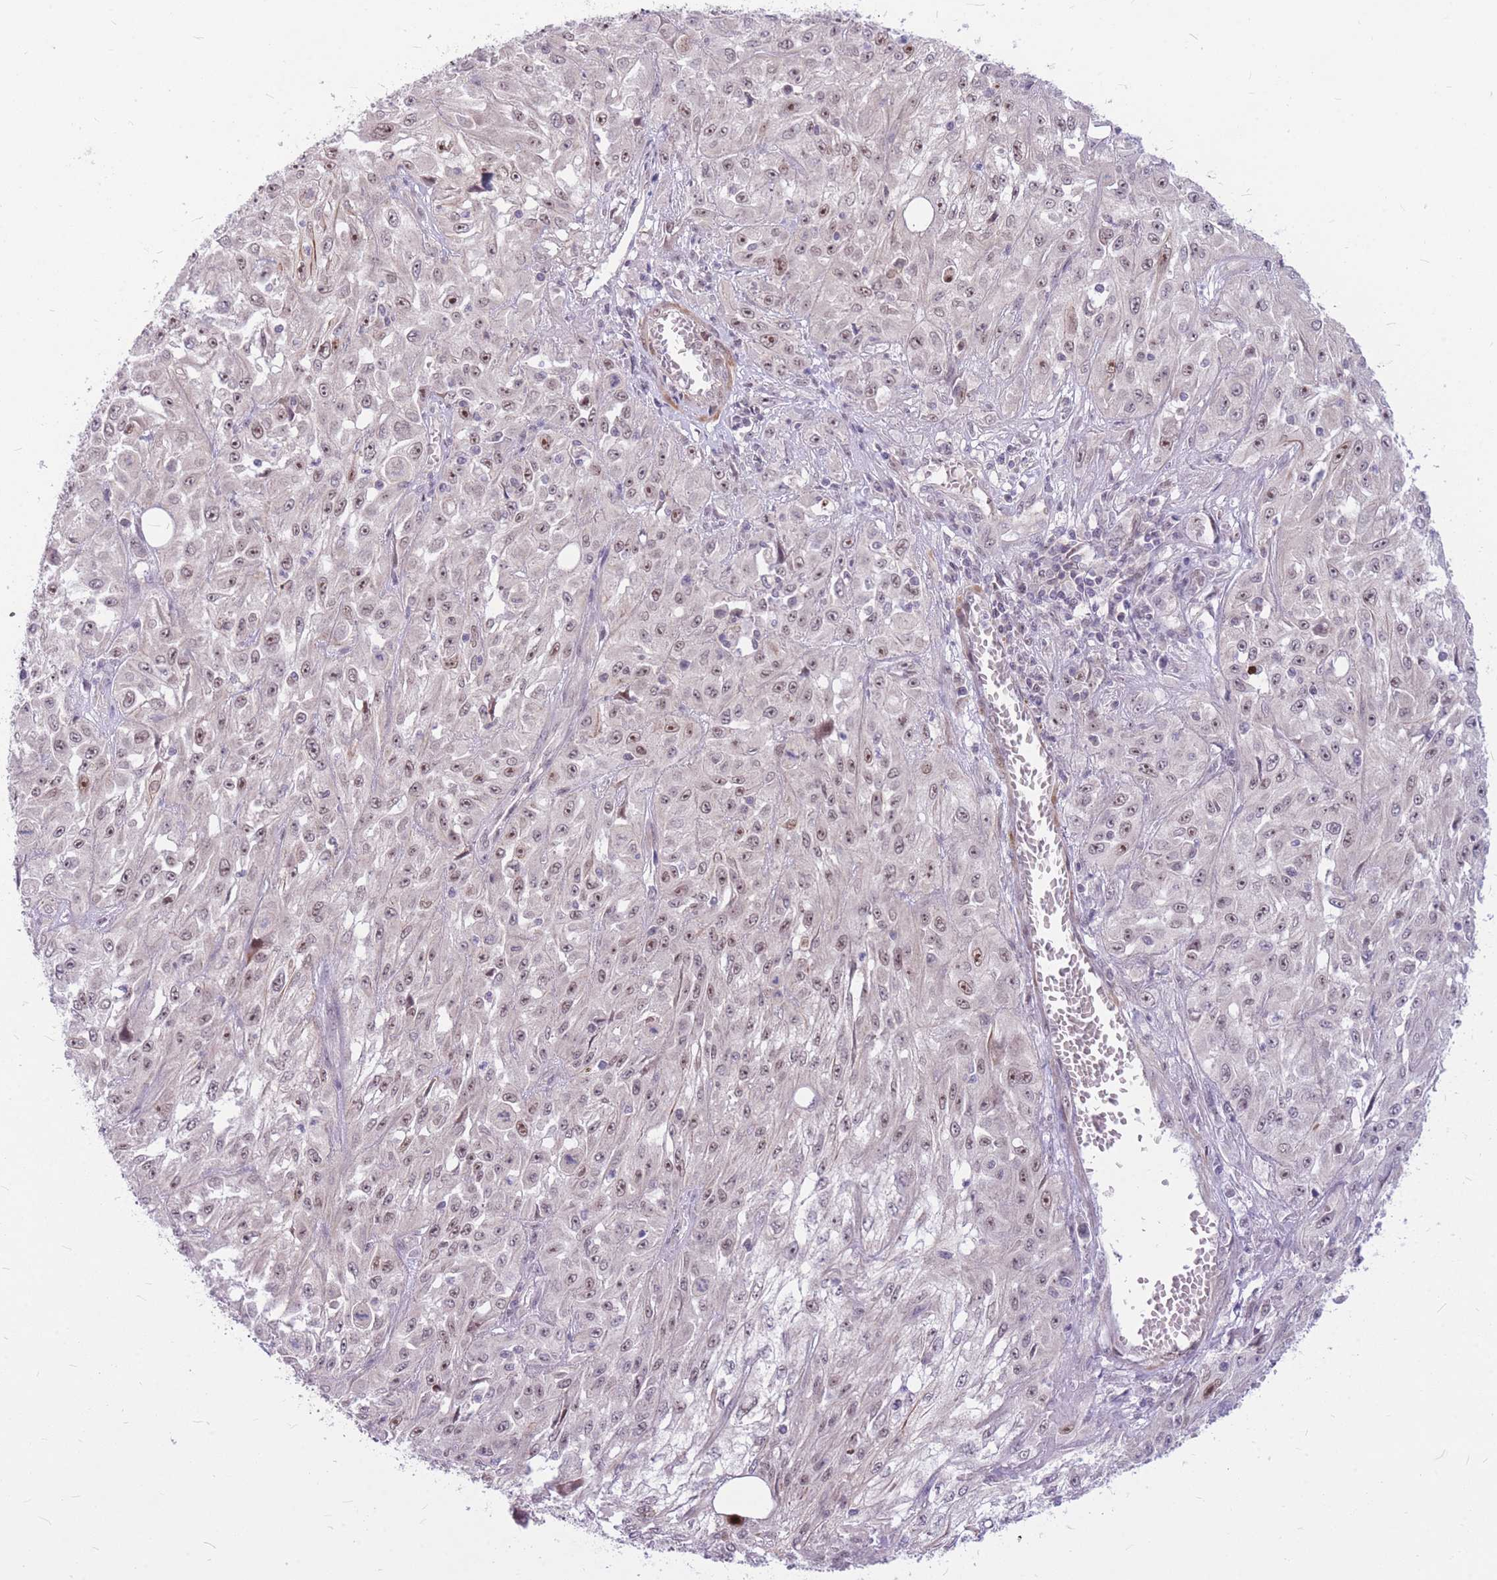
{"staining": {"intensity": "negative", "quantity": "none", "location": "none"}, "tissue": "skin cancer", "cell_type": "Tumor cells", "image_type": "cancer", "snomed": [{"axis": "morphology", "description": "Squamous cell carcinoma, NOS"}, {"axis": "morphology", "description": "Squamous cell carcinoma, metastatic, NOS"}, {"axis": "topography", "description": "Skin"}, {"axis": "topography", "description": "Lymph node"}], "caption": "Photomicrograph shows no protein positivity in tumor cells of skin squamous cell carcinoma tissue.", "gene": "ERCC2", "patient": {"sex": "male", "age": 75}}